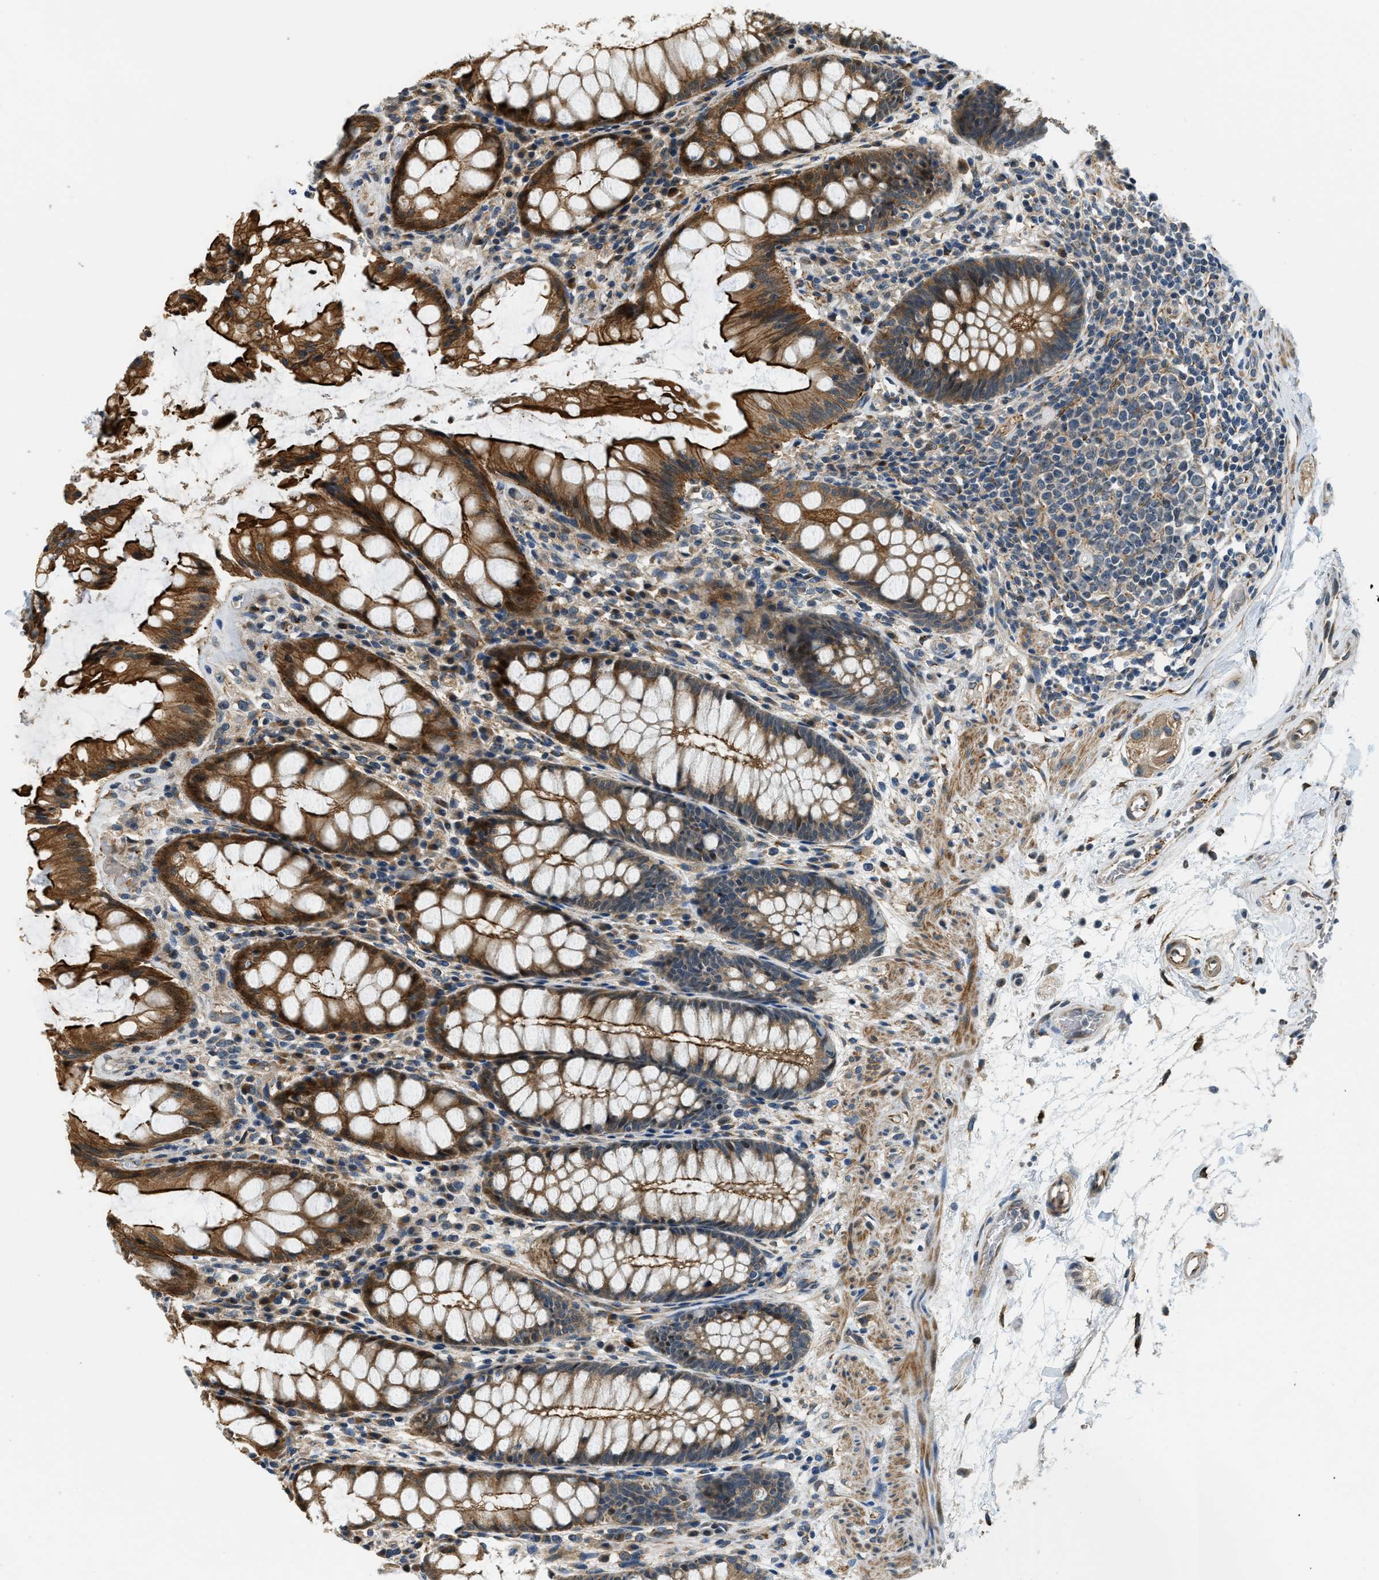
{"staining": {"intensity": "strong", "quantity": ">75%", "location": "cytoplasmic/membranous"}, "tissue": "rectum", "cell_type": "Glandular cells", "image_type": "normal", "snomed": [{"axis": "morphology", "description": "Normal tissue, NOS"}, {"axis": "topography", "description": "Rectum"}], "caption": "DAB immunohistochemical staining of unremarkable human rectum reveals strong cytoplasmic/membranous protein expression in approximately >75% of glandular cells. The staining is performed using DAB brown chromogen to label protein expression. The nuclei are counter-stained blue using hematoxylin.", "gene": "ALOX12", "patient": {"sex": "male", "age": 64}}